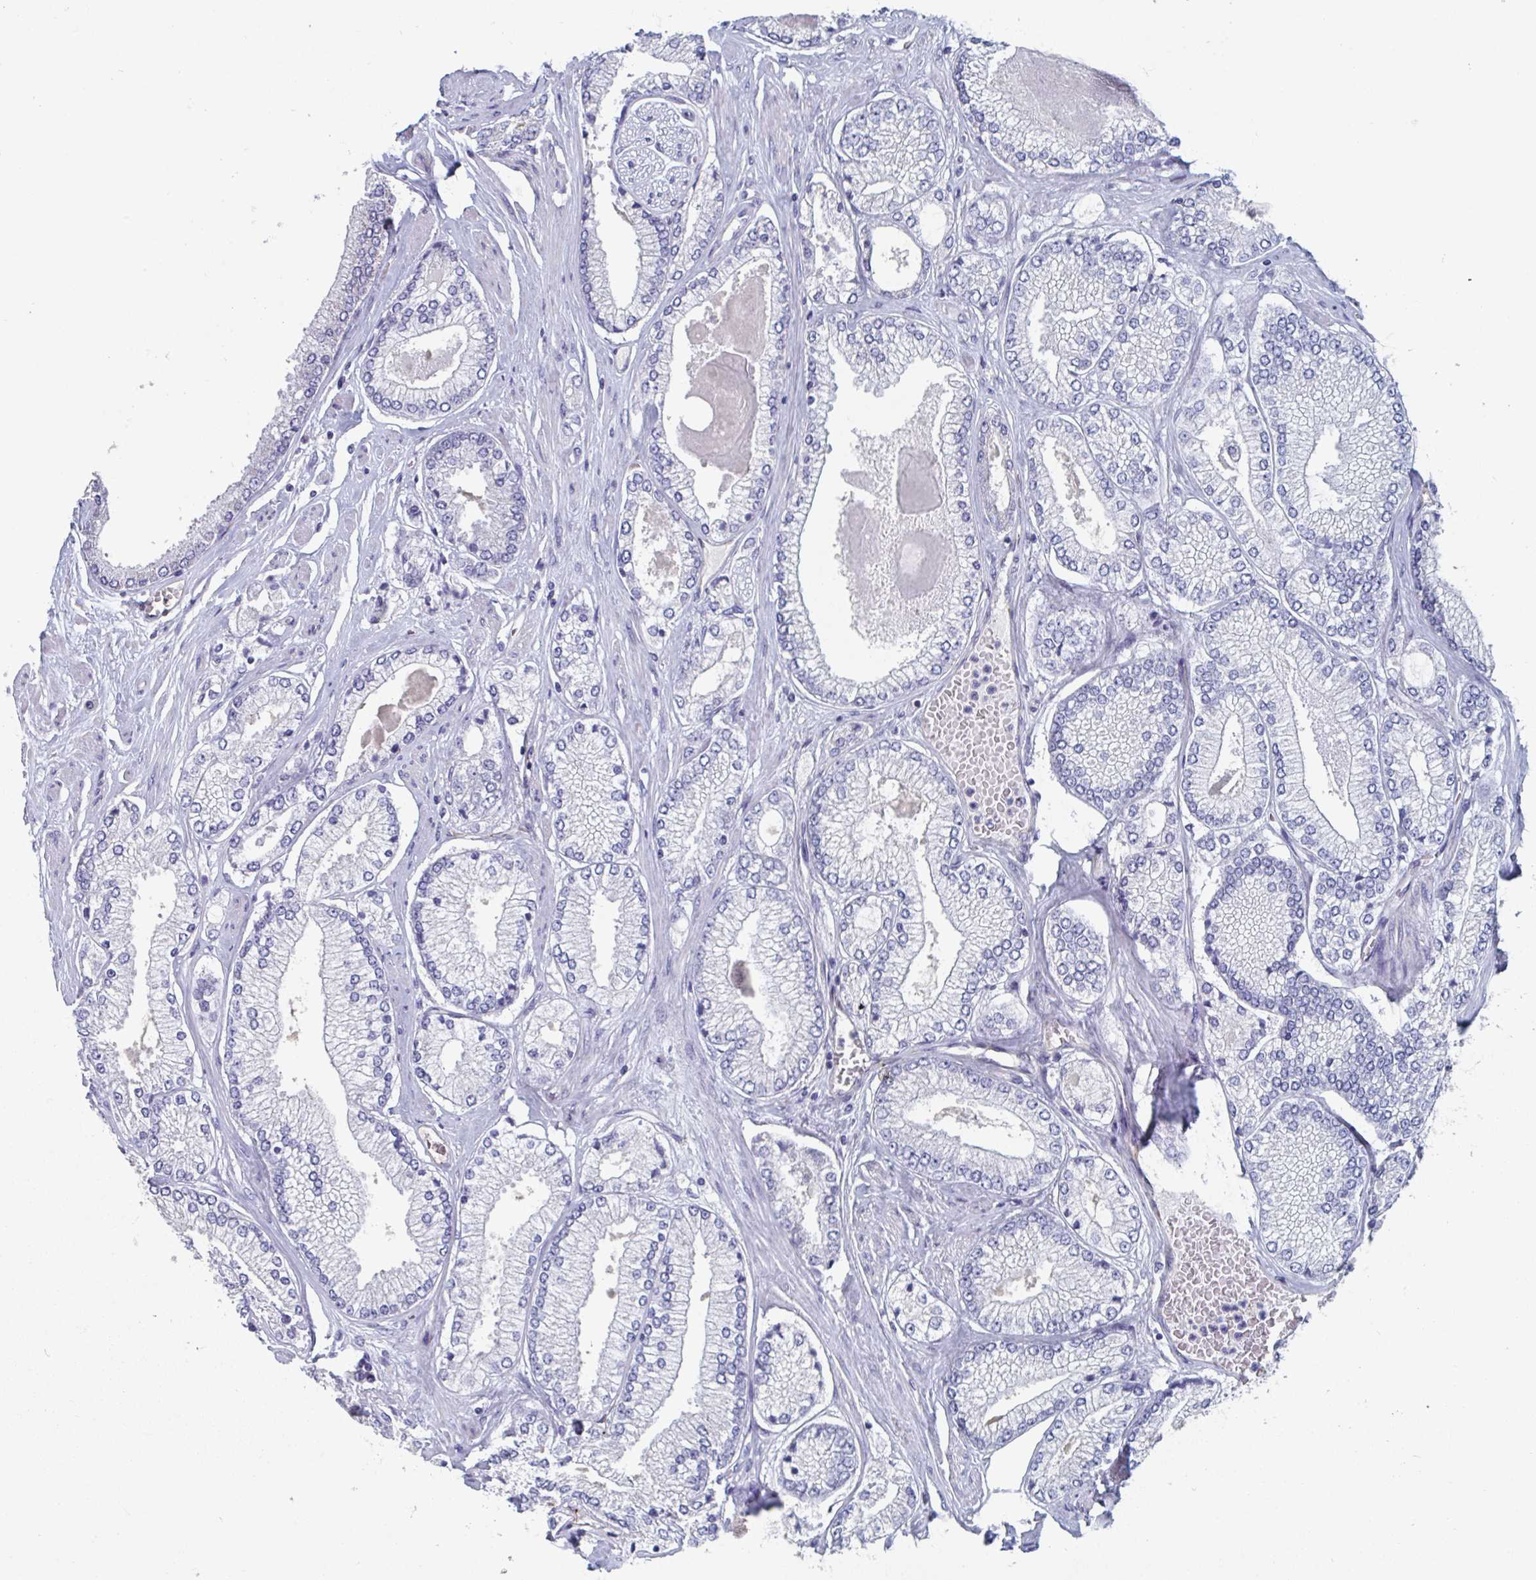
{"staining": {"intensity": "negative", "quantity": "none", "location": "none"}, "tissue": "prostate cancer", "cell_type": "Tumor cells", "image_type": "cancer", "snomed": [{"axis": "morphology", "description": "Adenocarcinoma, Low grade"}, {"axis": "topography", "description": "Prostate"}], "caption": "Histopathology image shows no significant protein positivity in tumor cells of adenocarcinoma (low-grade) (prostate).", "gene": "ABHD16A", "patient": {"sex": "male", "age": 67}}